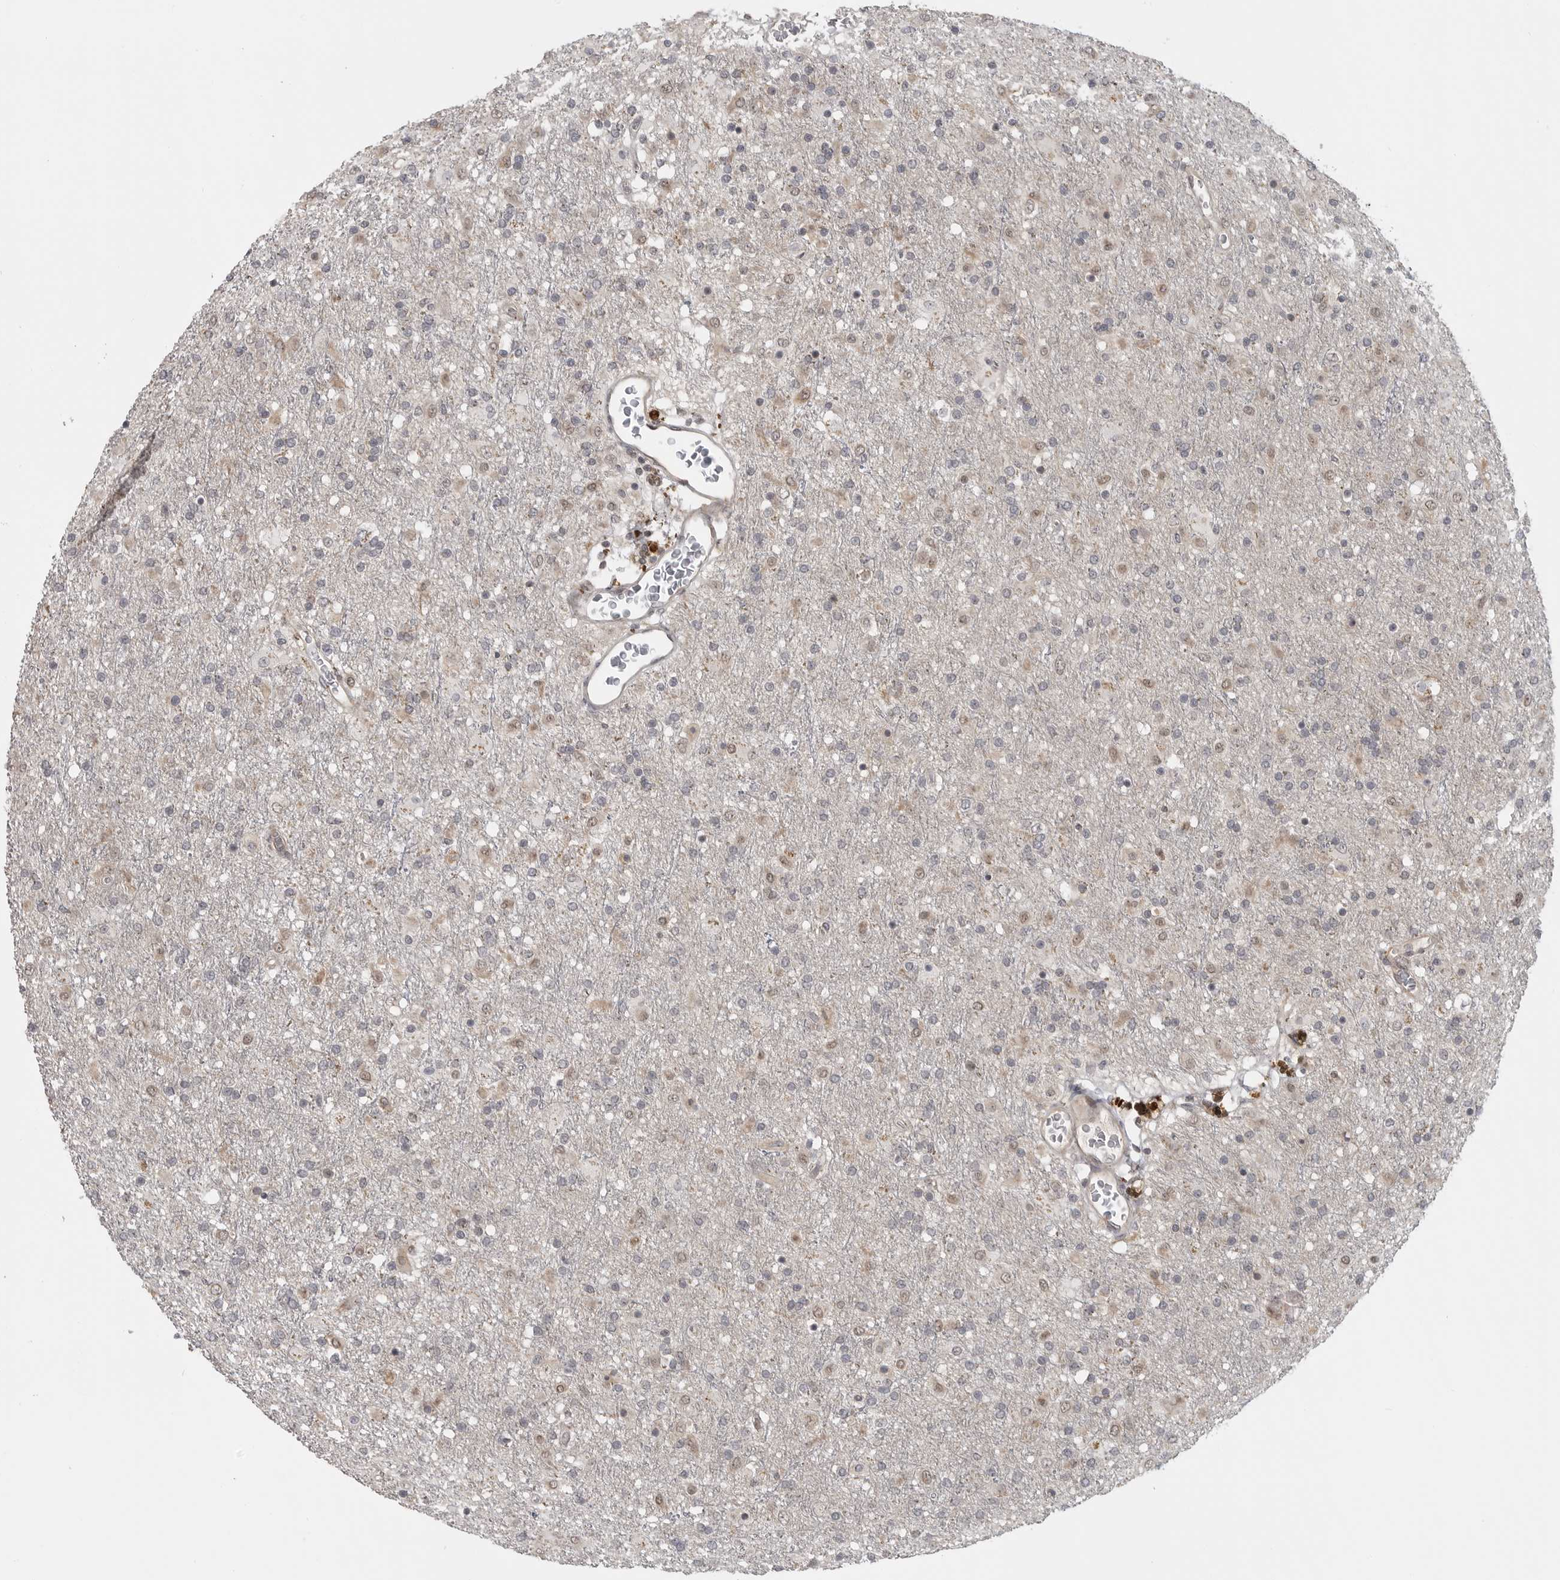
{"staining": {"intensity": "weak", "quantity": "<25%", "location": "nuclear"}, "tissue": "glioma", "cell_type": "Tumor cells", "image_type": "cancer", "snomed": [{"axis": "morphology", "description": "Glioma, malignant, Low grade"}, {"axis": "topography", "description": "Brain"}], "caption": "This is an immunohistochemistry photomicrograph of human glioma. There is no positivity in tumor cells.", "gene": "CEP295NL", "patient": {"sex": "male", "age": 65}}